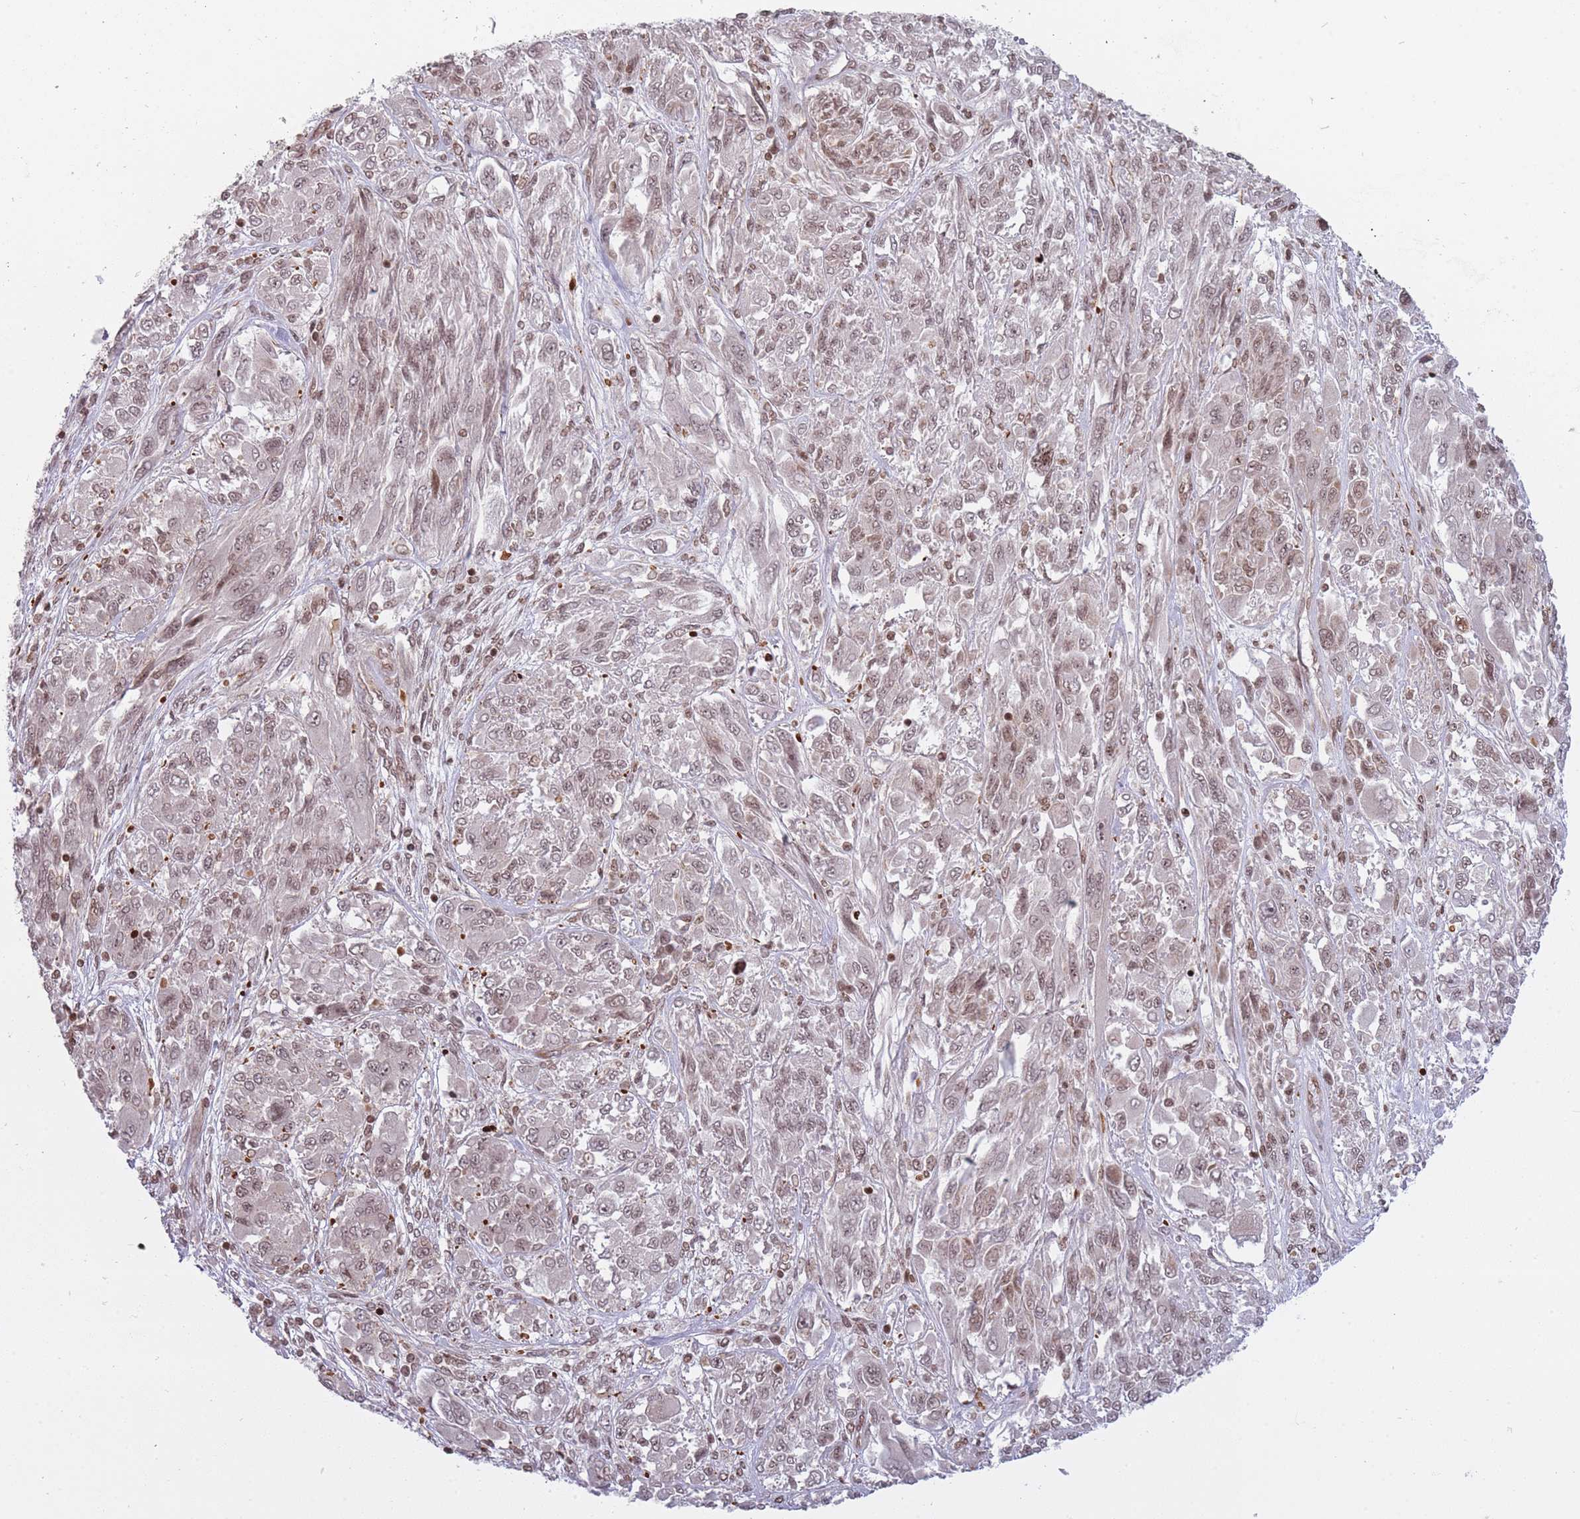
{"staining": {"intensity": "weak", "quantity": "25%-75%", "location": "nuclear"}, "tissue": "melanoma", "cell_type": "Tumor cells", "image_type": "cancer", "snomed": [{"axis": "morphology", "description": "Malignant melanoma, NOS"}, {"axis": "topography", "description": "Skin"}], "caption": "Immunohistochemical staining of melanoma reveals weak nuclear protein staining in about 25%-75% of tumor cells.", "gene": "TMC6", "patient": {"sex": "female", "age": 91}}